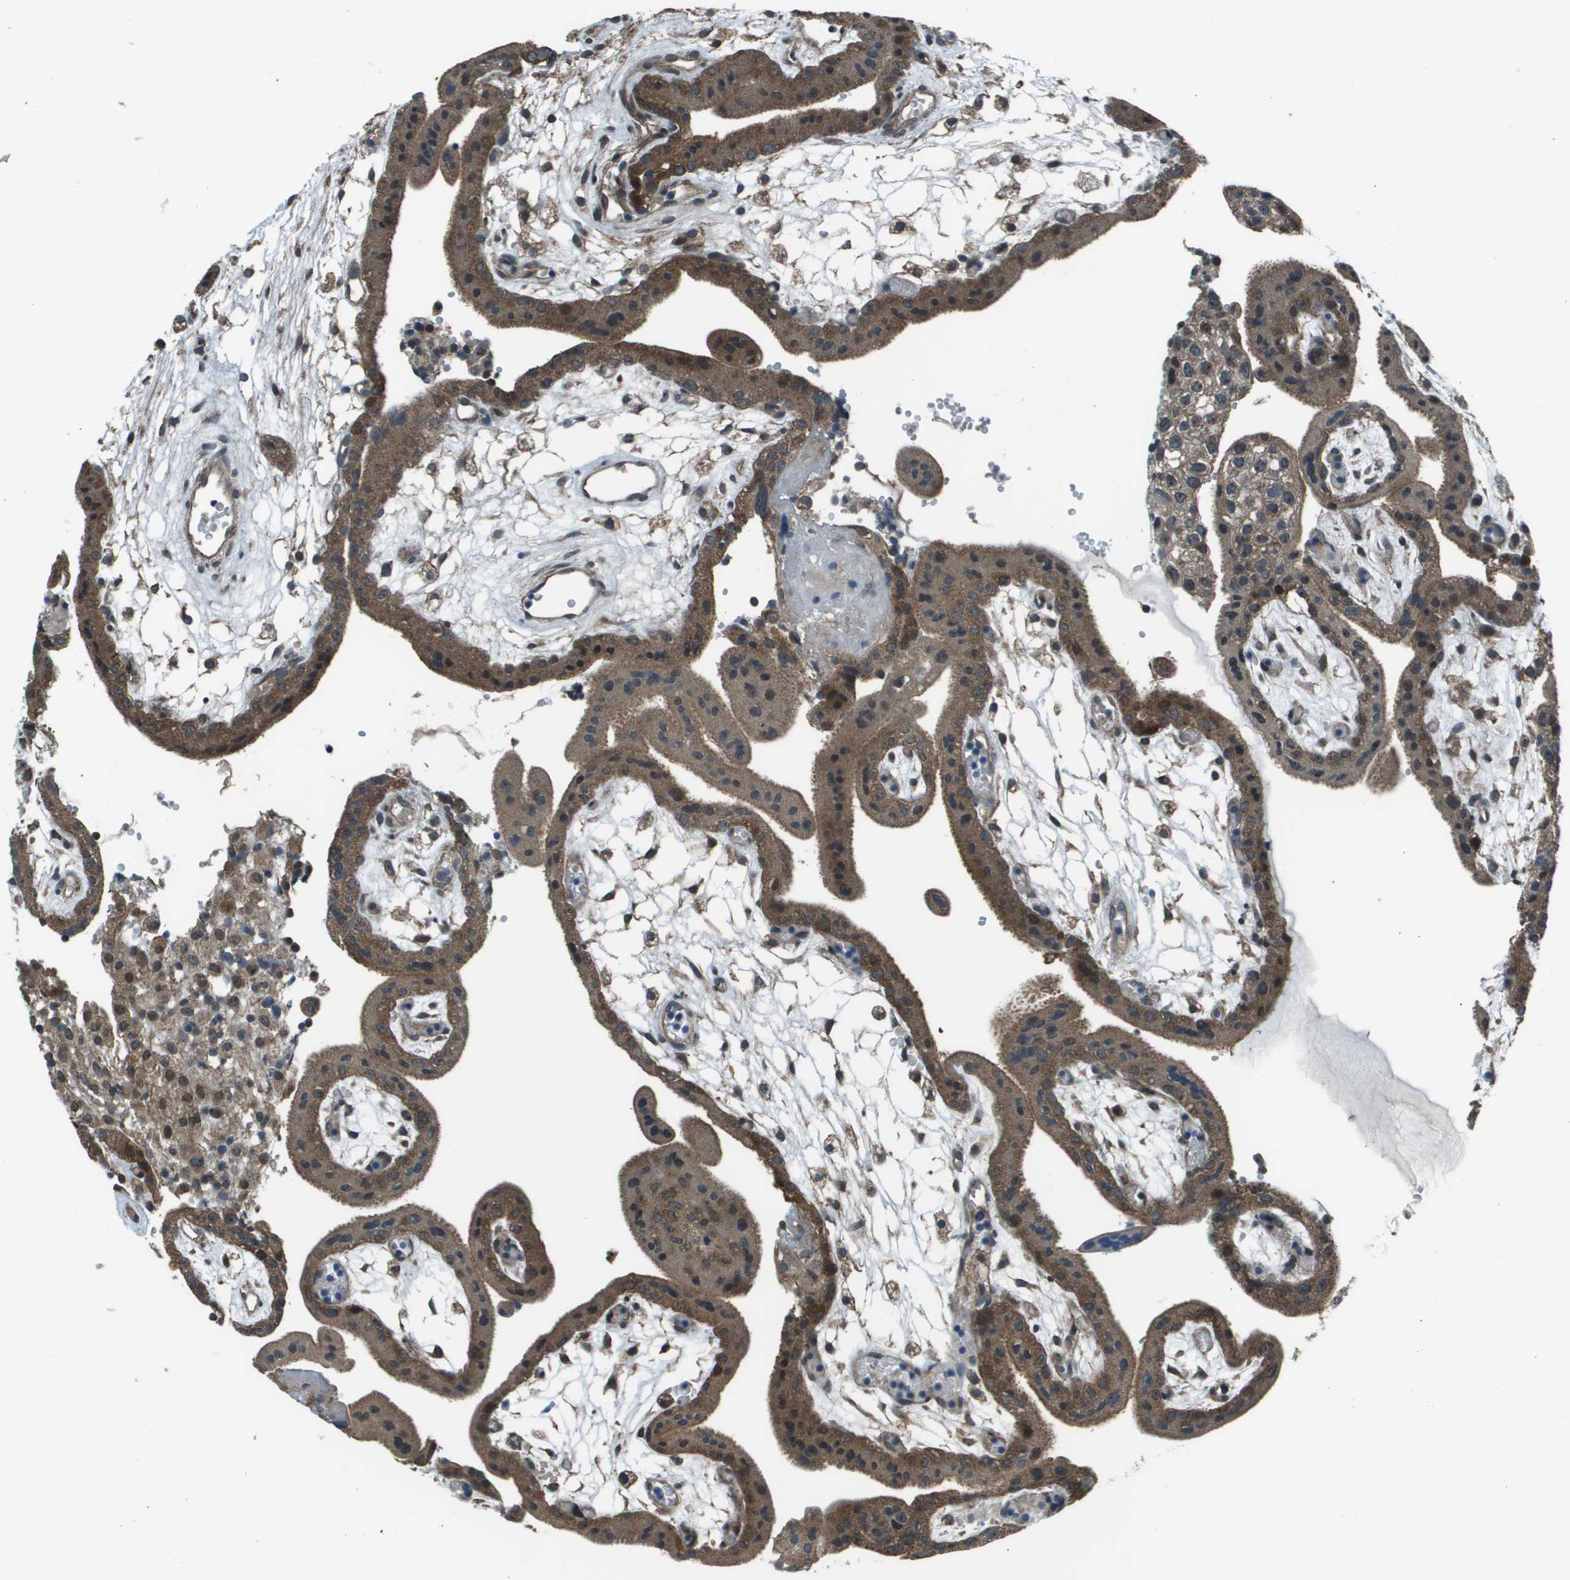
{"staining": {"intensity": "moderate", "quantity": ">75%", "location": "cytoplasmic/membranous"}, "tissue": "placenta", "cell_type": "Trophoblastic cells", "image_type": "normal", "snomed": [{"axis": "morphology", "description": "Normal tissue, NOS"}, {"axis": "topography", "description": "Placenta"}], "caption": "Benign placenta was stained to show a protein in brown. There is medium levels of moderate cytoplasmic/membranous expression in about >75% of trophoblastic cells.", "gene": "PPFIA1", "patient": {"sex": "female", "age": 18}}